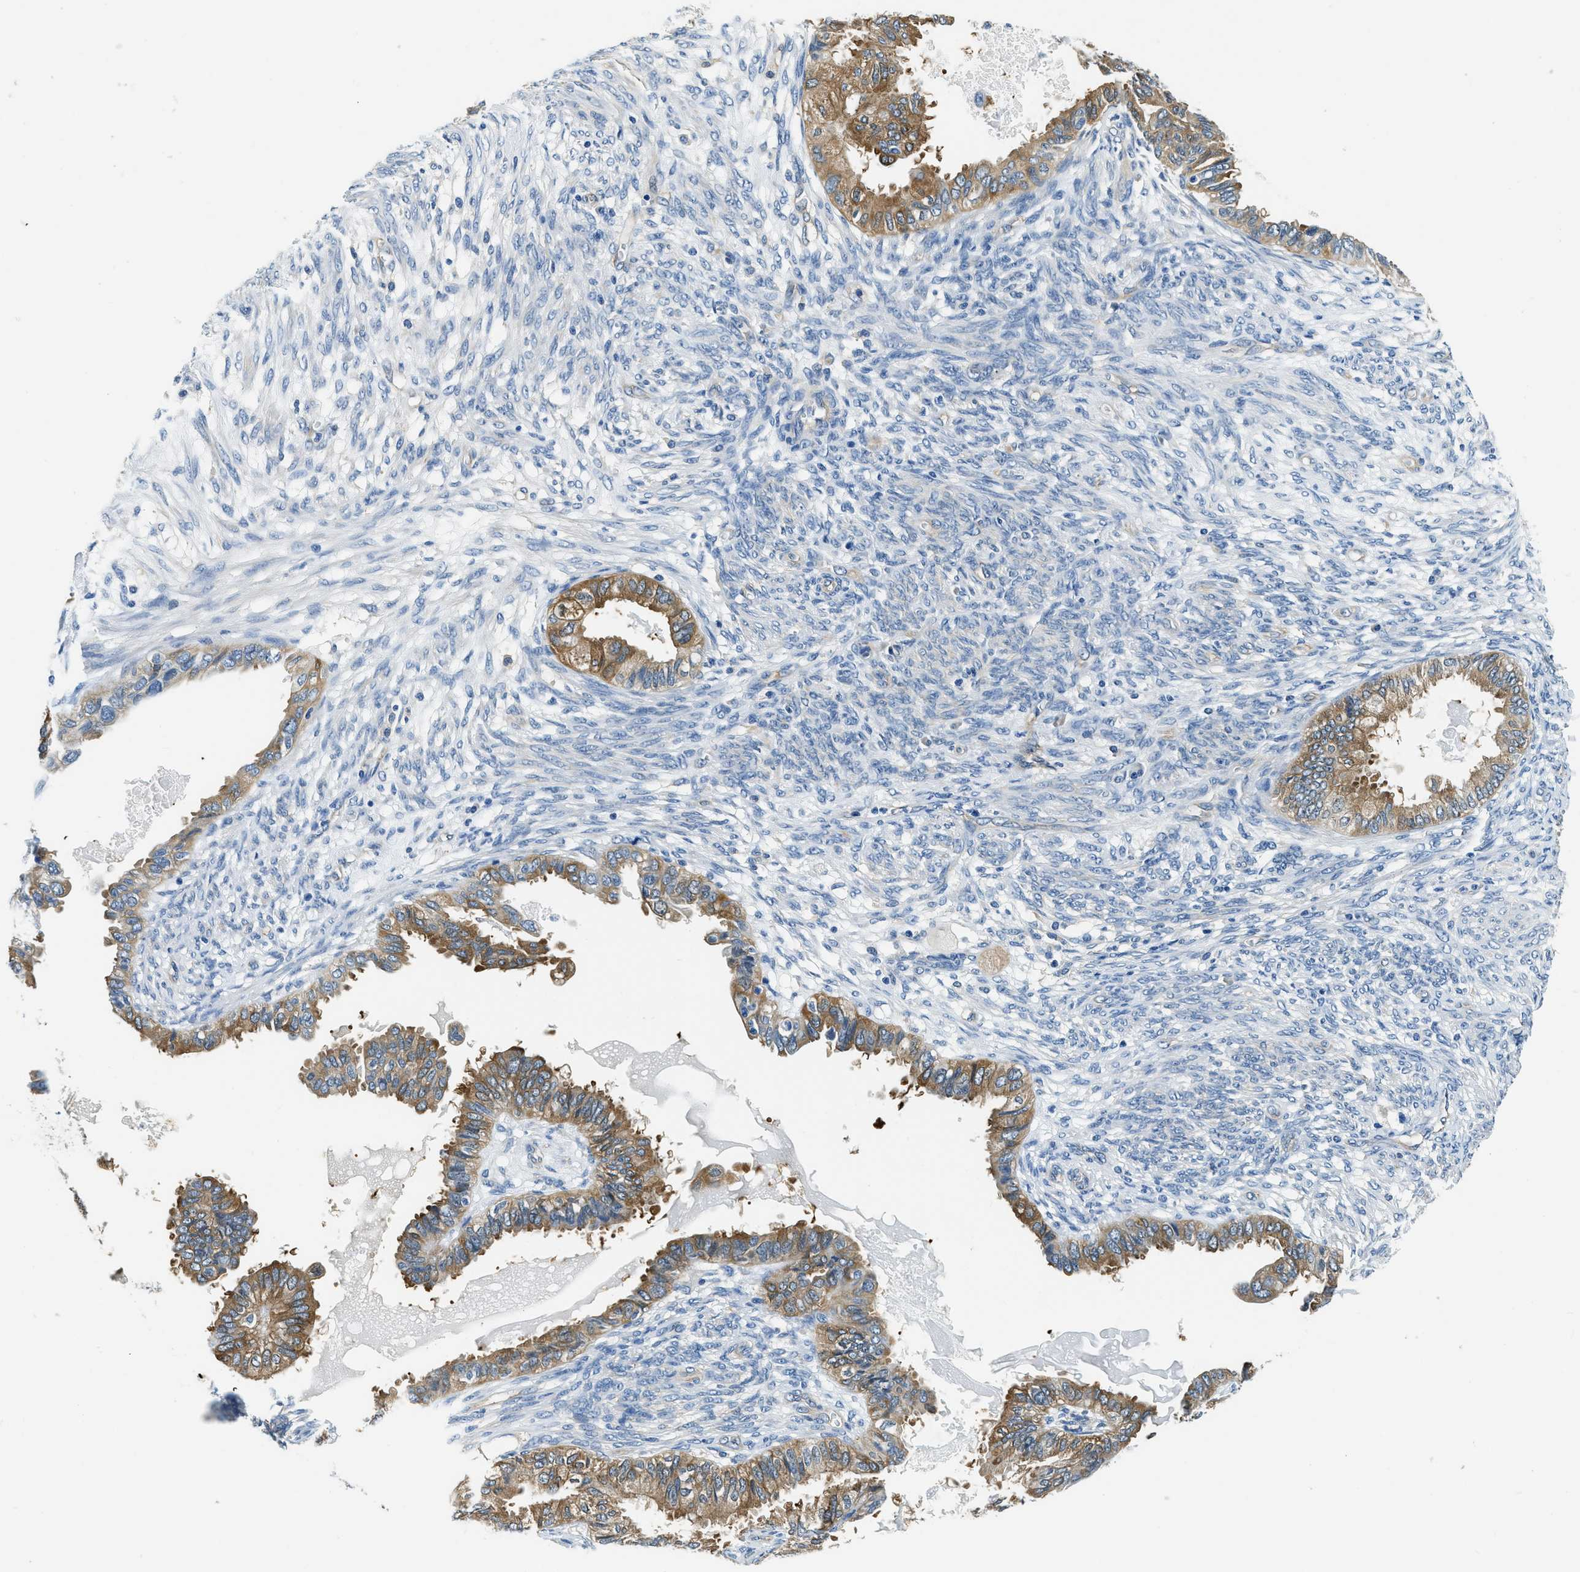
{"staining": {"intensity": "moderate", "quantity": ">75%", "location": "cytoplasmic/membranous"}, "tissue": "cervical cancer", "cell_type": "Tumor cells", "image_type": "cancer", "snomed": [{"axis": "morphology", "description": "Normal tissue, NOS"}, {"axis": "morphology", "description": "Adenocarcinoma, NOS"}, {"axis": "topography", "description": "Cervix"}, {"axis": "topography", "description": "Endometrium"}], "caption": "Cervical cancer (adenocarcinoma) stained with a protein marker displays moderate staining in tumor cells.", "gene": "TWF1", "patient": {"sex": "female", "age": 86}}